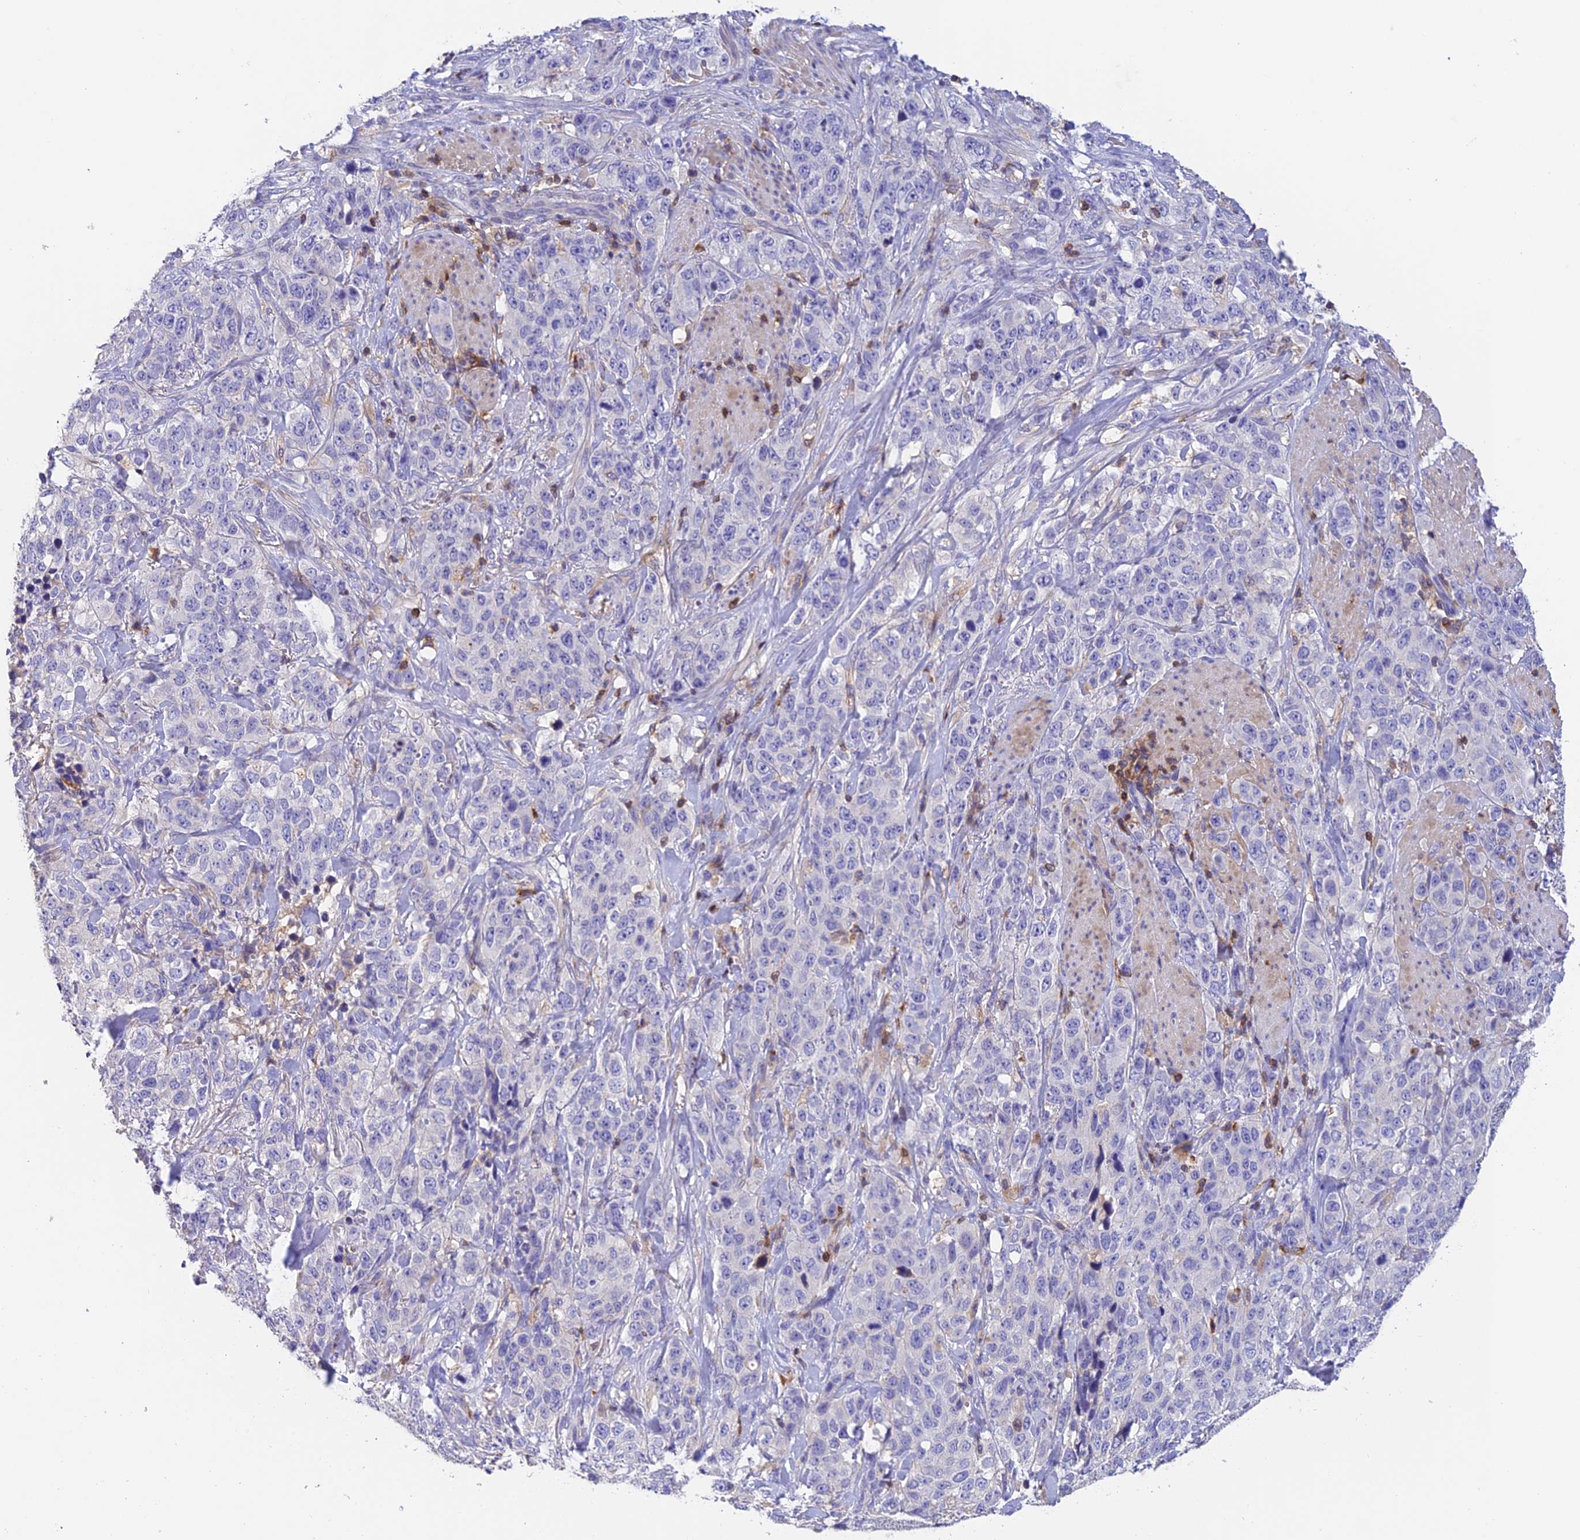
{"staining": {"intensity": "negative", "quantity": "none", "location": "none"}, "tissue": "stomach cancer", "cell_type": "Tumor cells", "image_type": "cancer", "snomed": [{"axis": "morphology", "description": "Adenocarcinoma, NOS"}, {"axis": "topography", "description": "Stomach"}], "caption": "High power microscopy image of an immunohistochemistry (IHC) image of adenocarcinoma (stomach), revealing no significant expression in tumor cells. Nuclei are stained in blue.", "gene": "LPXN", "patient": {"sex": "male", "age": 48}}